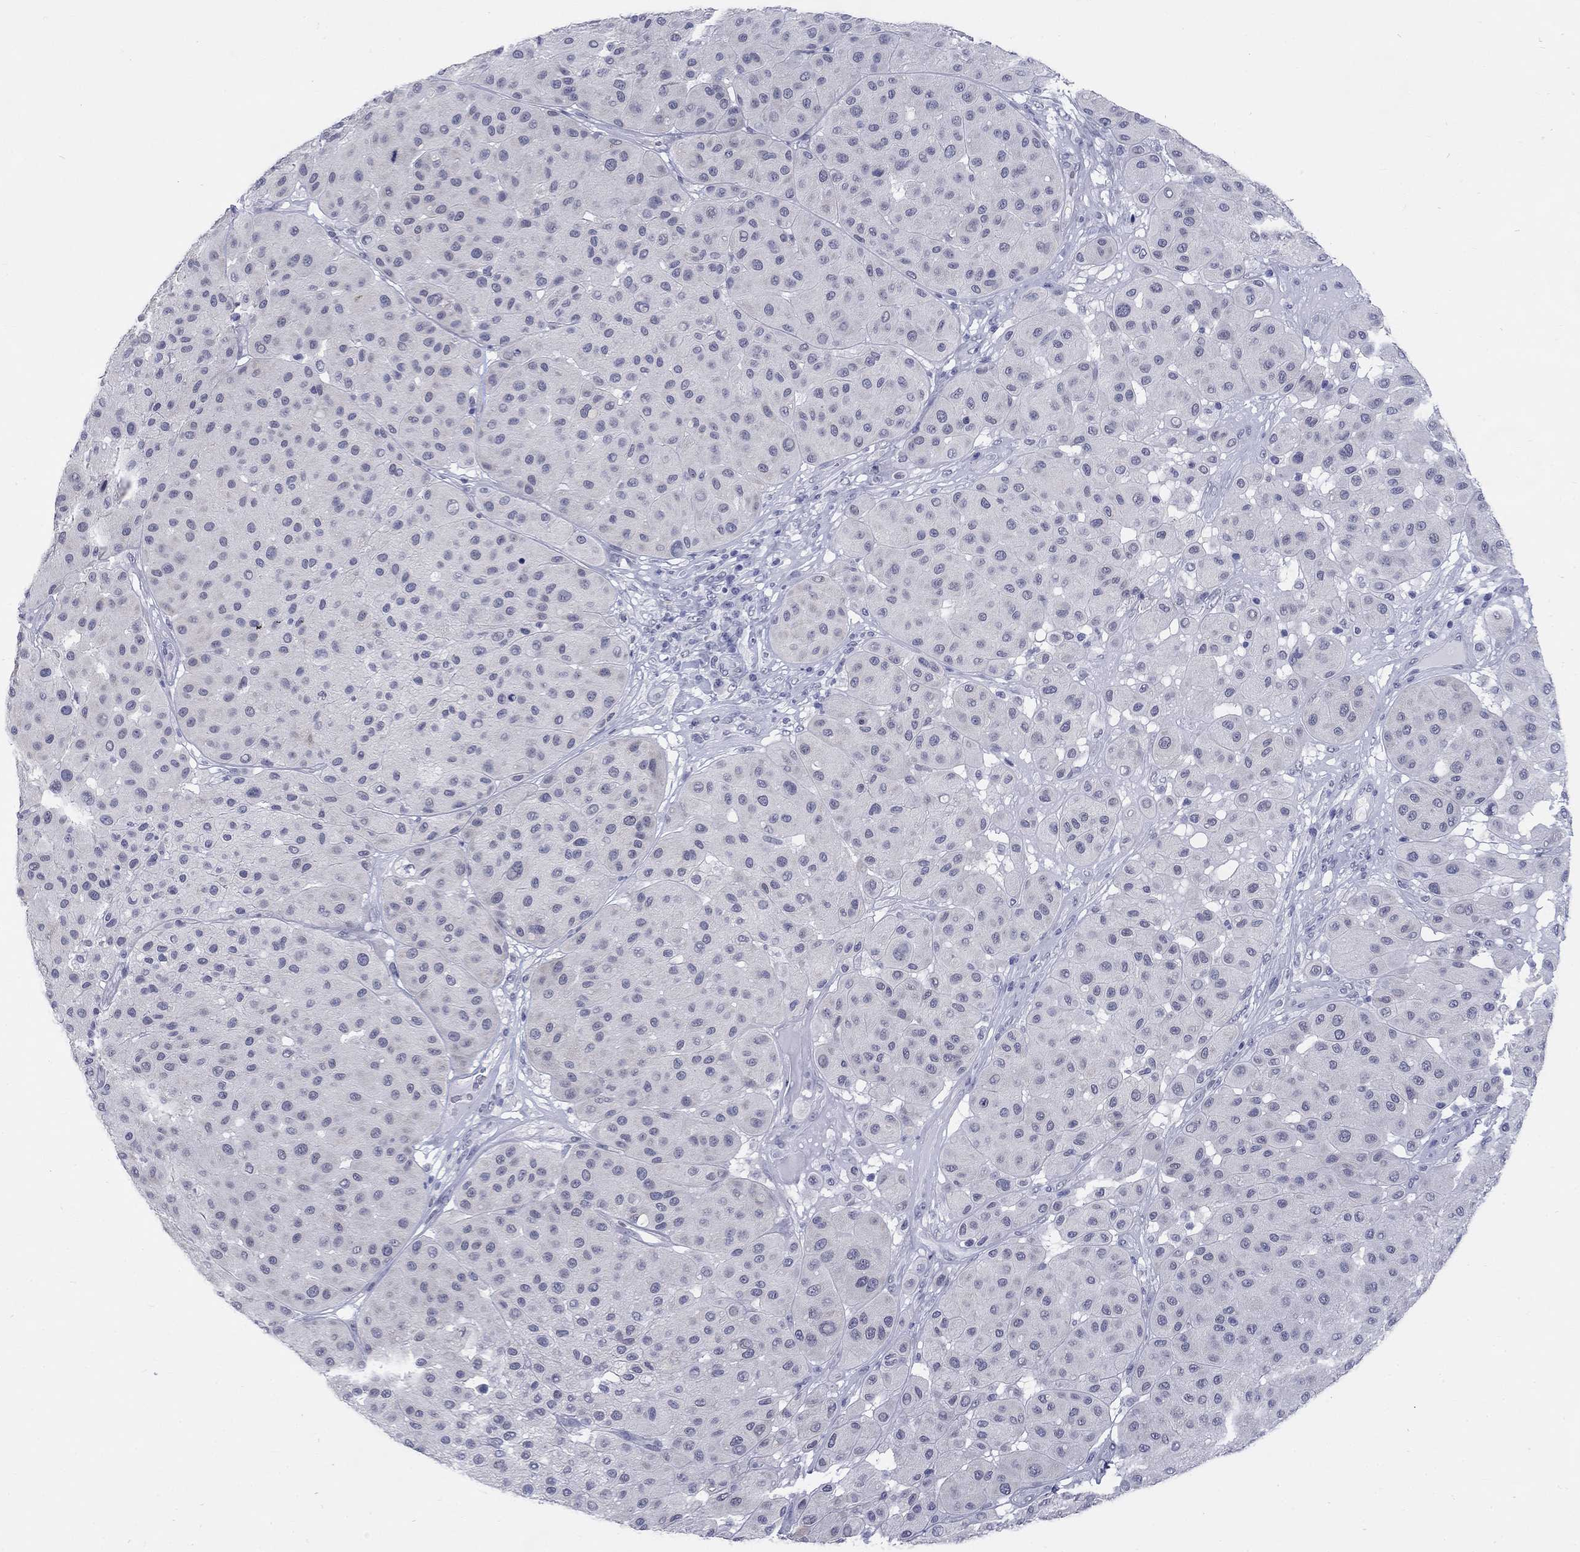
{"staining": {"intensity": "negative", "quantity": "none", "location": "none"}, "tissue": "melanoma", "cell_type": "Tumor cells", "image_type": "cancer", "snomed": [{"axis": "morphology", "description": "Malignant melanoma, Metastatic site"}, {"axis": "topography", "description": "Smooth muscle"}], "caption": "Immunohistochemical staining of human malignant melanoma (metastatic site) shows no significant staining in tumor cells. (DAB IHC visualized using brightfield microscopy, high magnification).", "gene": "ECEL1", "patient": {"sex": "male", "age": 41}}